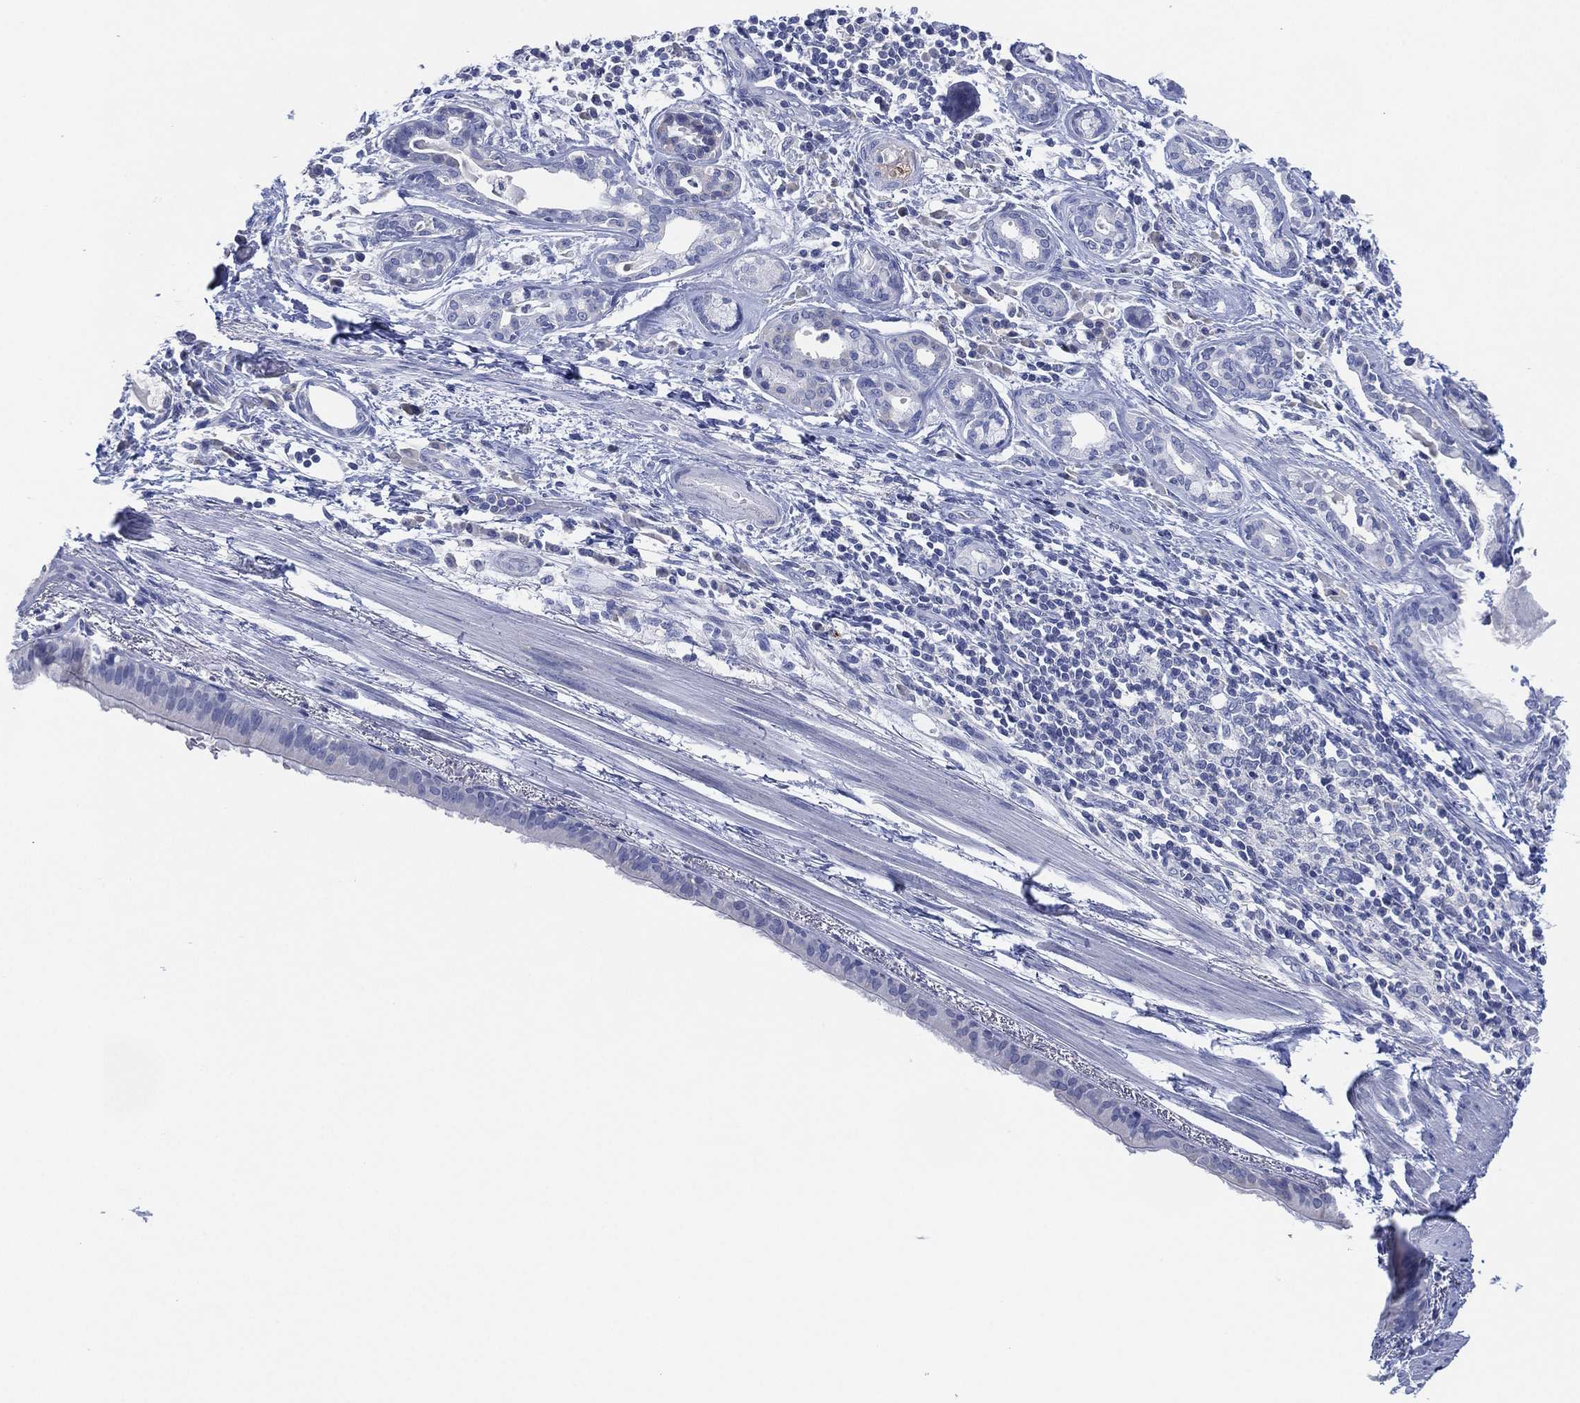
{"staining": {"intensity": "negative", "quantity": "none", "location": "none"}, "tissue": "bronchus", "cell_type": "Respiratory epithelial cells", "image_type": "normal", "snomed": [{"axis": "morphology", "description": "Normal tissue, NOS"}, {"axis": "morphology", "description": "Squamous cell carcinoma, NOS"}, {"axis": "topography", "description": "Bronchus"}, {"axis": "topography", "description": "Lung"}], "caption": "High power microscopy image of an immunohistochemistry image of benign bronchus, revealing no significant positivity in respiratory epithelial cells. (Stains: DAB IHC with hematoxylin counter stain, Microscopy: brightfield microscopy at high magnification).", "gene": "ADAD2", "patient": {"sex": "male", "age": 69}}